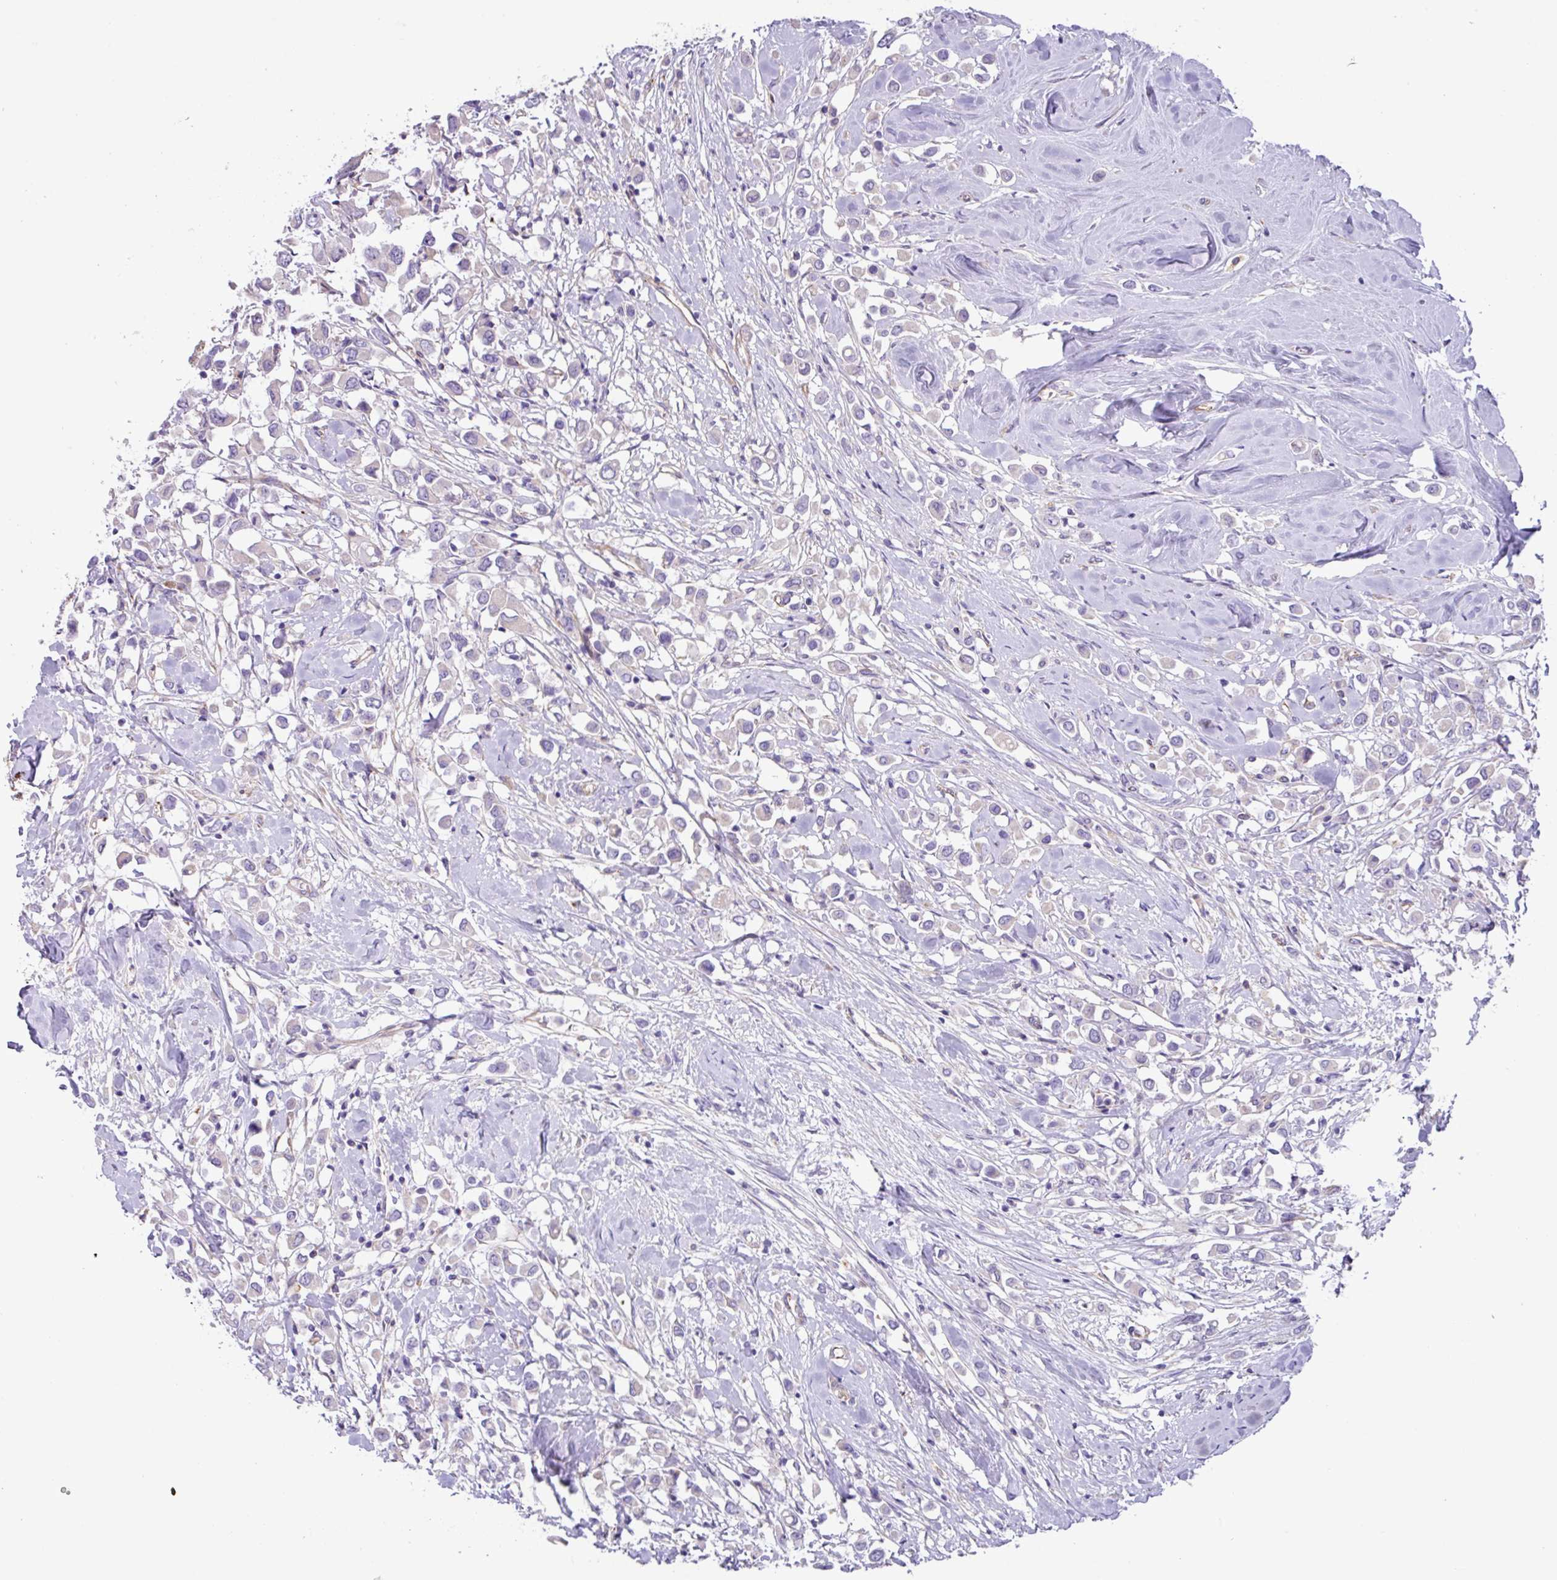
{"staining": {"intensity": "negative", "quantity": "none", "location": "none"}, "tissue": "breast cancer", "cell_type": "Tumor cells", "image_type": "cancer", "snomed": [{"axis": "morphology", "description": "Duct carcinoma"}, {"axis": "topography", "description": "Breast"}], "caption": "DAB (3,3'-diaminobenzidine) immunohistochemical staining of breast cancer demonstrates no significant expression in tumor cells.", "gene": "MRM2", "patient": {"sex": "female", "age": 61}}